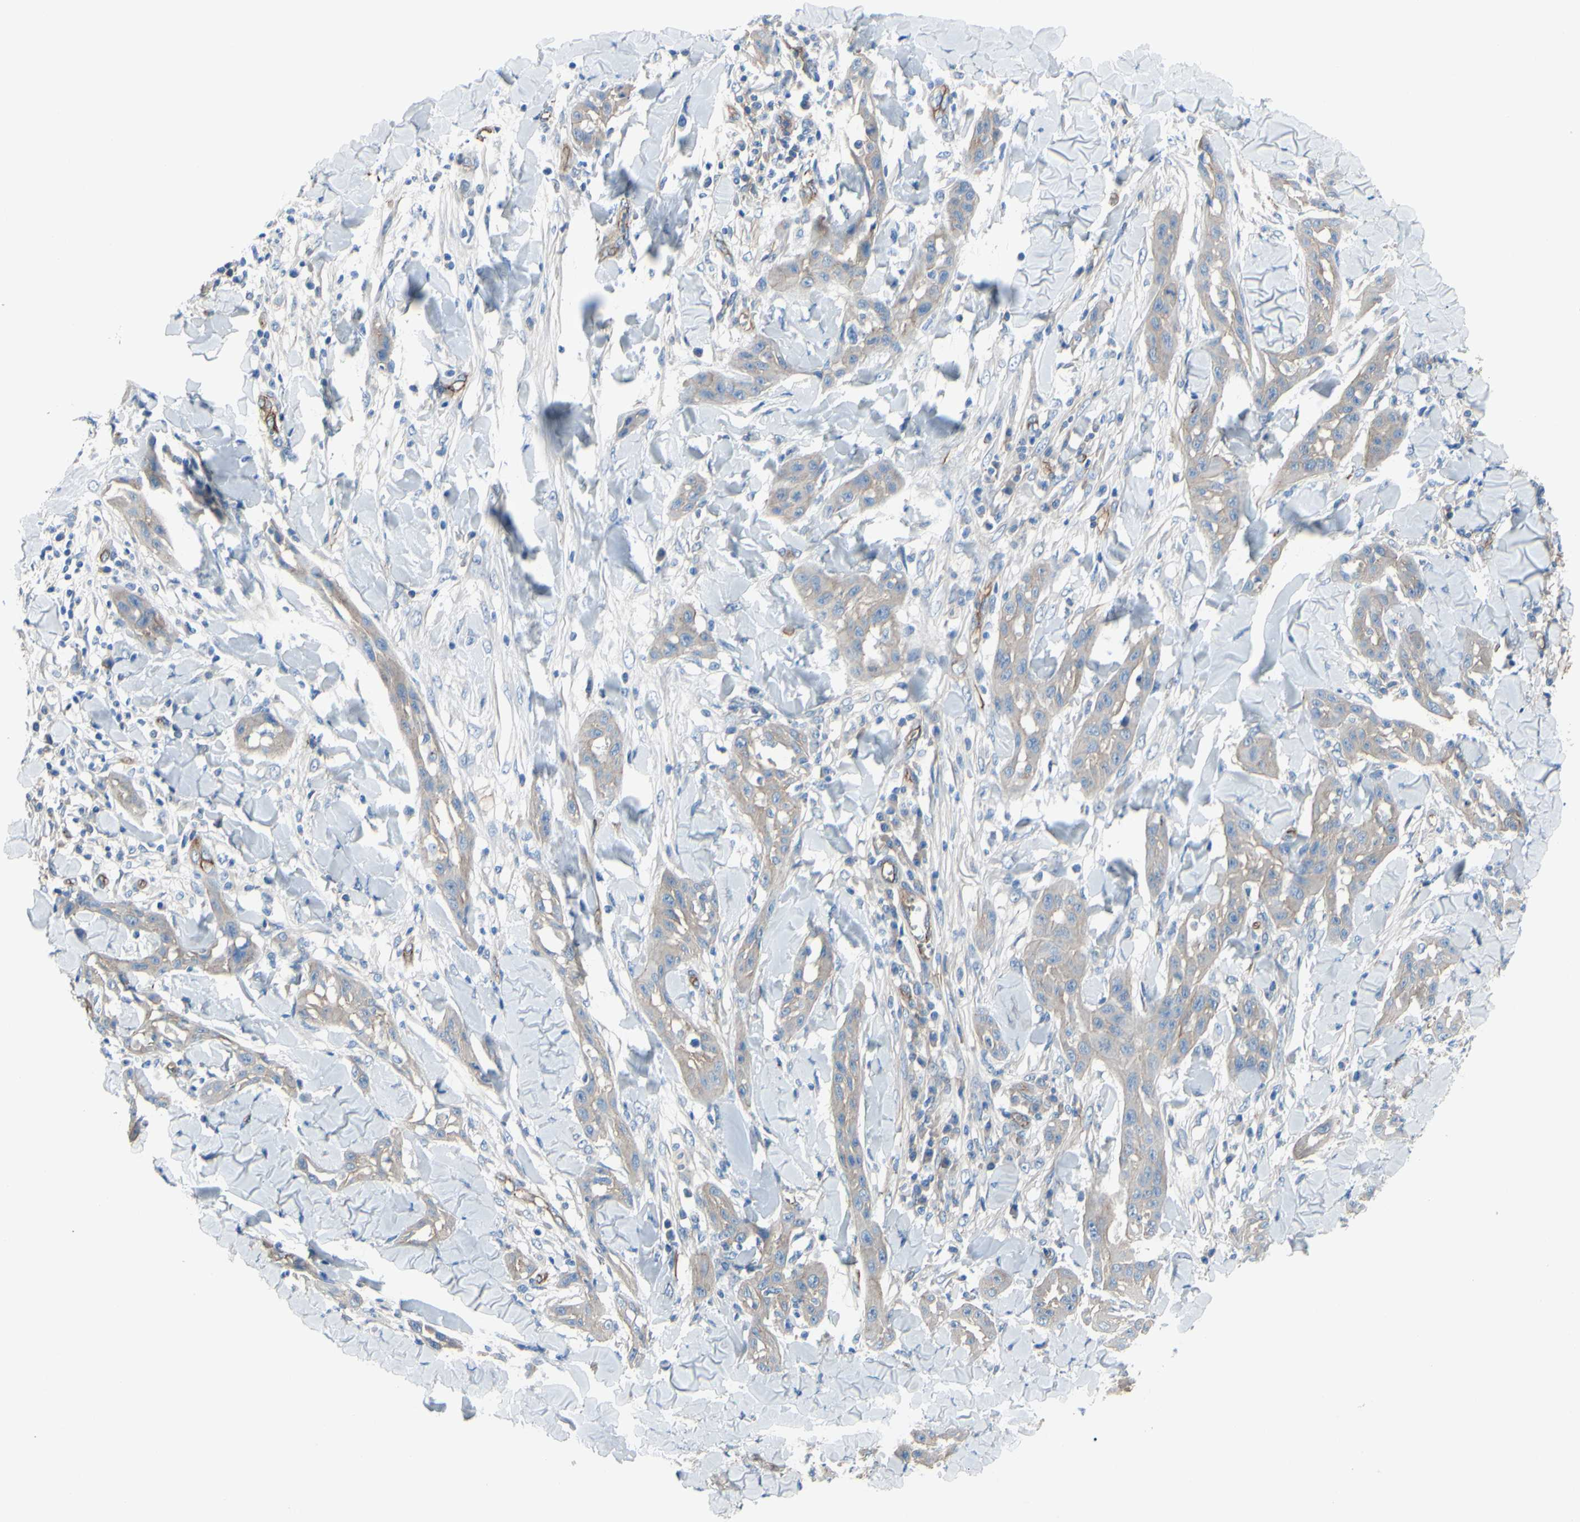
{"staining": {"intensity": "weak", "quantity": ">75%", "location": "cytoplasmic/membranous"}, "tissue": "skin cancer", "cell_type": "Tumor cells", "image_type": "cancer", "snomed": [{"axis": "morphology", "description": "Squamous cell carcinoma, NOS"}, {"axis": "topography", "description": "Skin"}], "caption": "This histopathology image reveals skin cancer stained with IHC to label a protein in brown. The cytoplasmic/membranous of tumor cells show weak positivity for the protein. Nuclei are counter-stained blue.", "gene": "TPBG", "patient": {"sex": "male", "age": 24}}